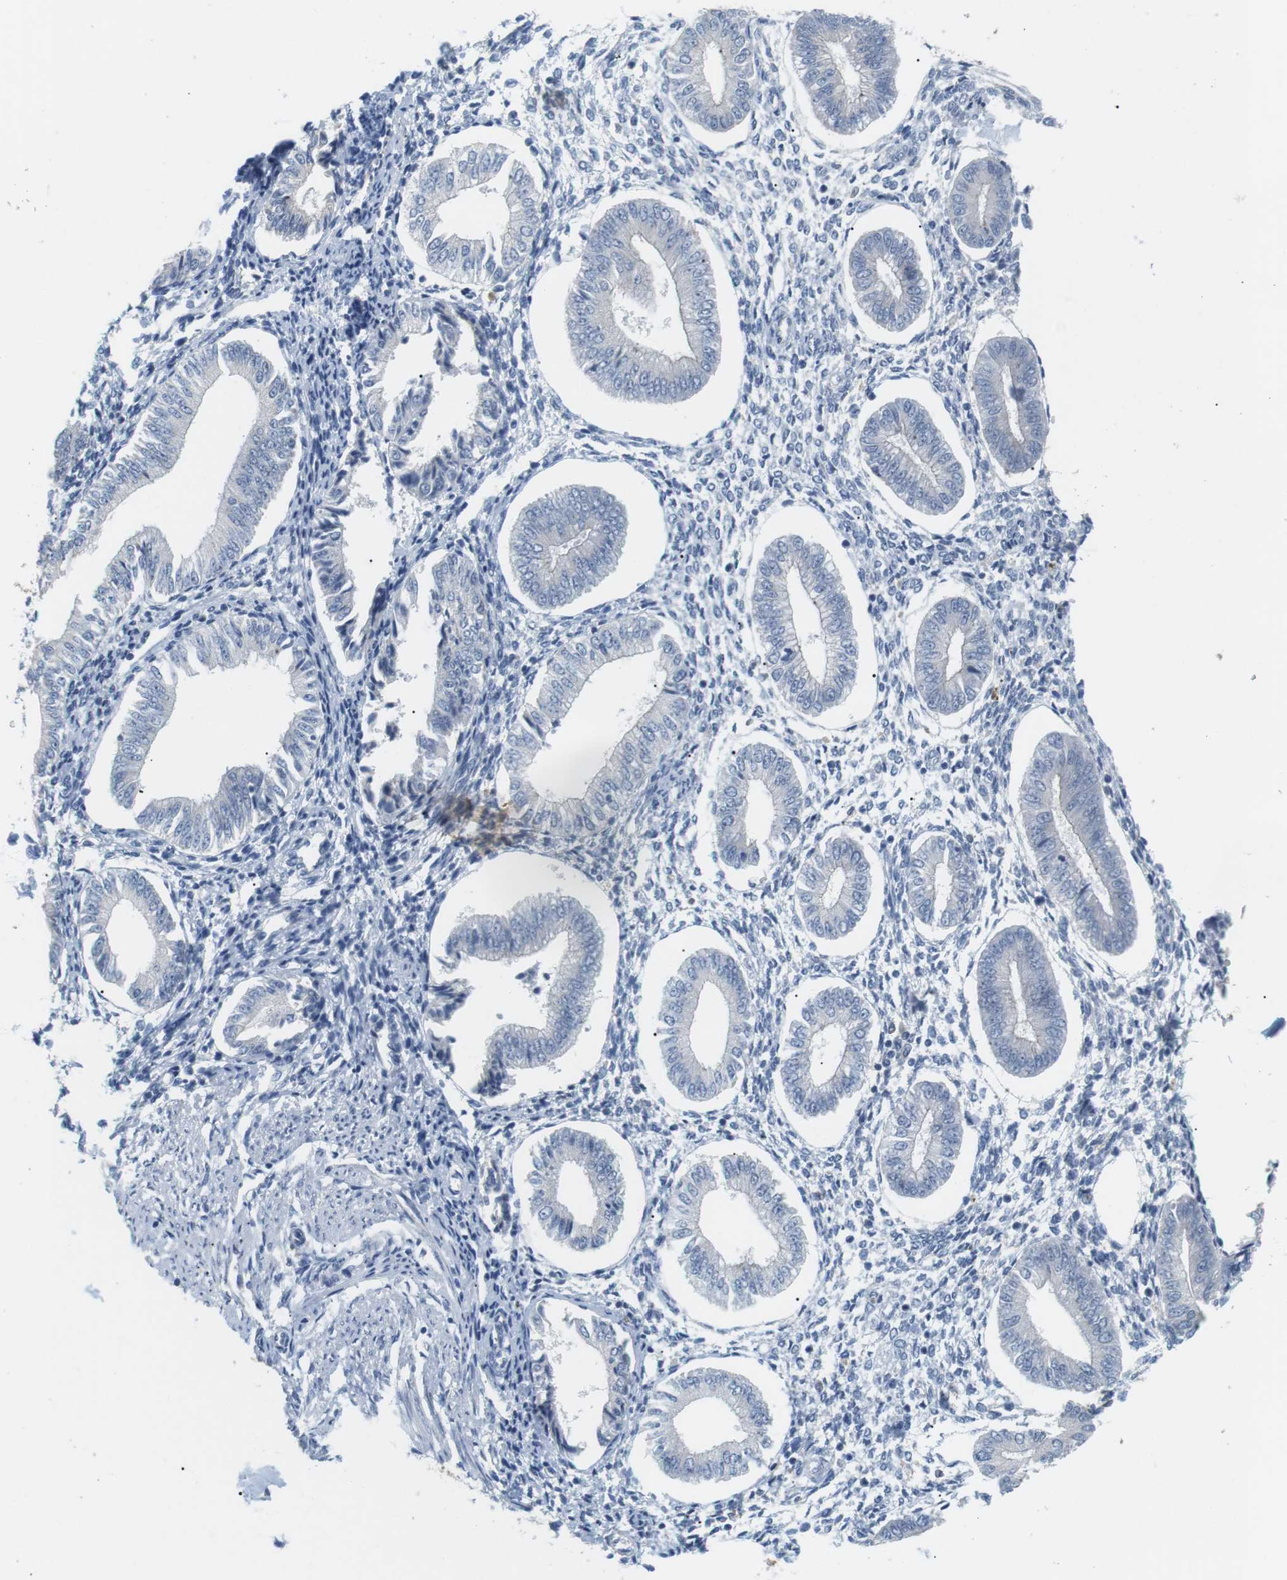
{"staining": {"intensity": "negative", "quantity": "none", "location": "none"}, "tissue": "endometrium", "cell_type": "Cells in endometrial stroma", "image_type": "normal", "snomed": [{"axis": "morphology", "description": "Normal tissue, NOS"}, {"axis": "topography", "description": "Endometrium"}], "caption": "A high-resolution photomicrograph shows immunohistochemistry (IHC) staining of normal endometrium, which exhibits no significant staining in cells in endometrial stroma. Nuclei are stained in blue.", "gene": "CD300E", "patient": {"sex": "female", "age": 50}}